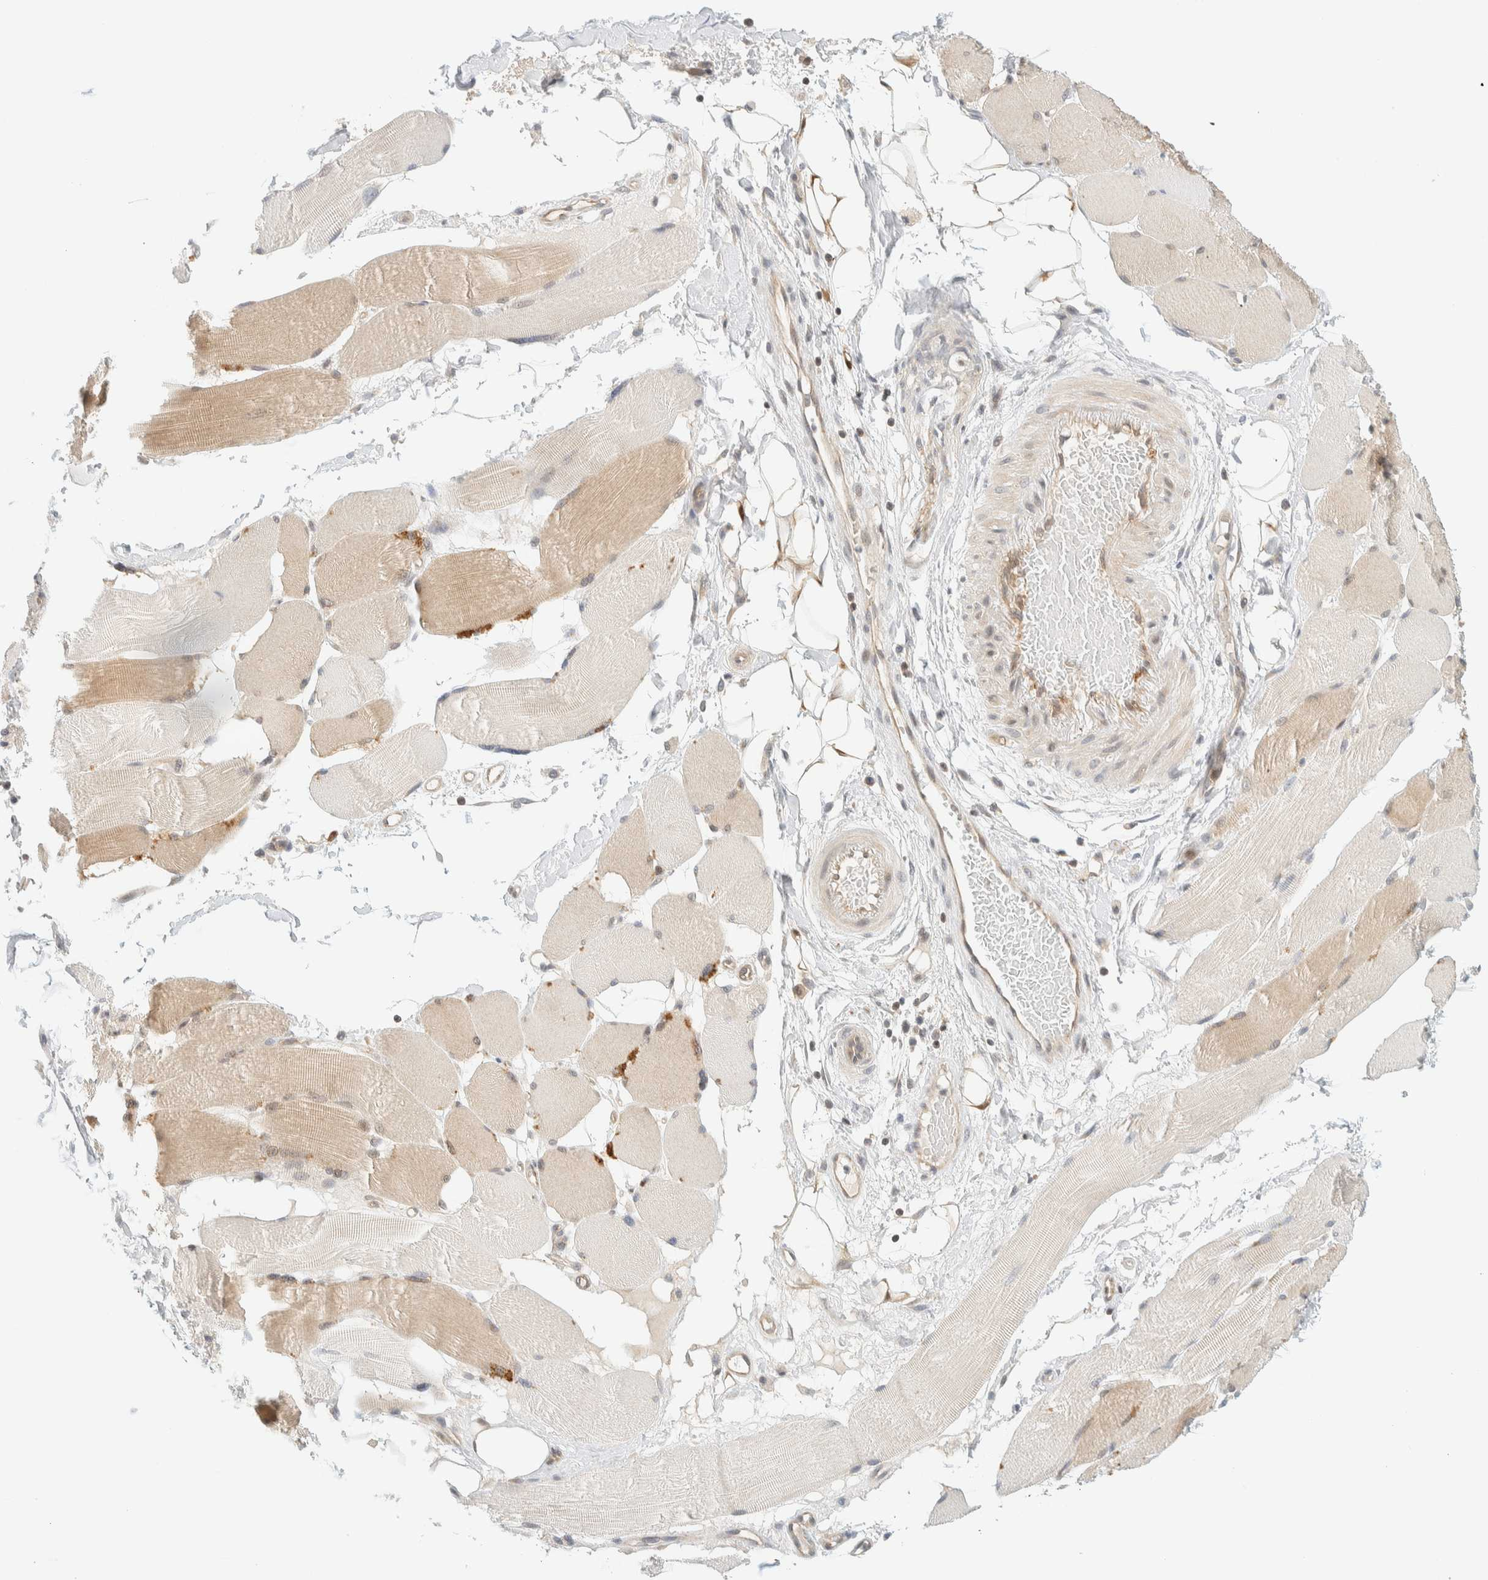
{"staining": {"intensity": "weak", "quantity": "<25%", "location": "cytoplasmic/membranous"}, "tissue": "skeletal muscle", "cell_type": "Myocytes", "image_type": "normal", "snomed": [{"axis": "morphology", "description": "Normal tissue, NOS"}, {"axis": "topography", "description": "Skin"}, {"axis": "topography", "description": "Skeletal muscle"}], "caption": "Immunohistochemical staining of normal skeletal muscle reveals no significant staining in myocytes. Nuclei are stained in blue.", "gene": "PCYT2", "patient": {"sex": "male", "age": 83}}